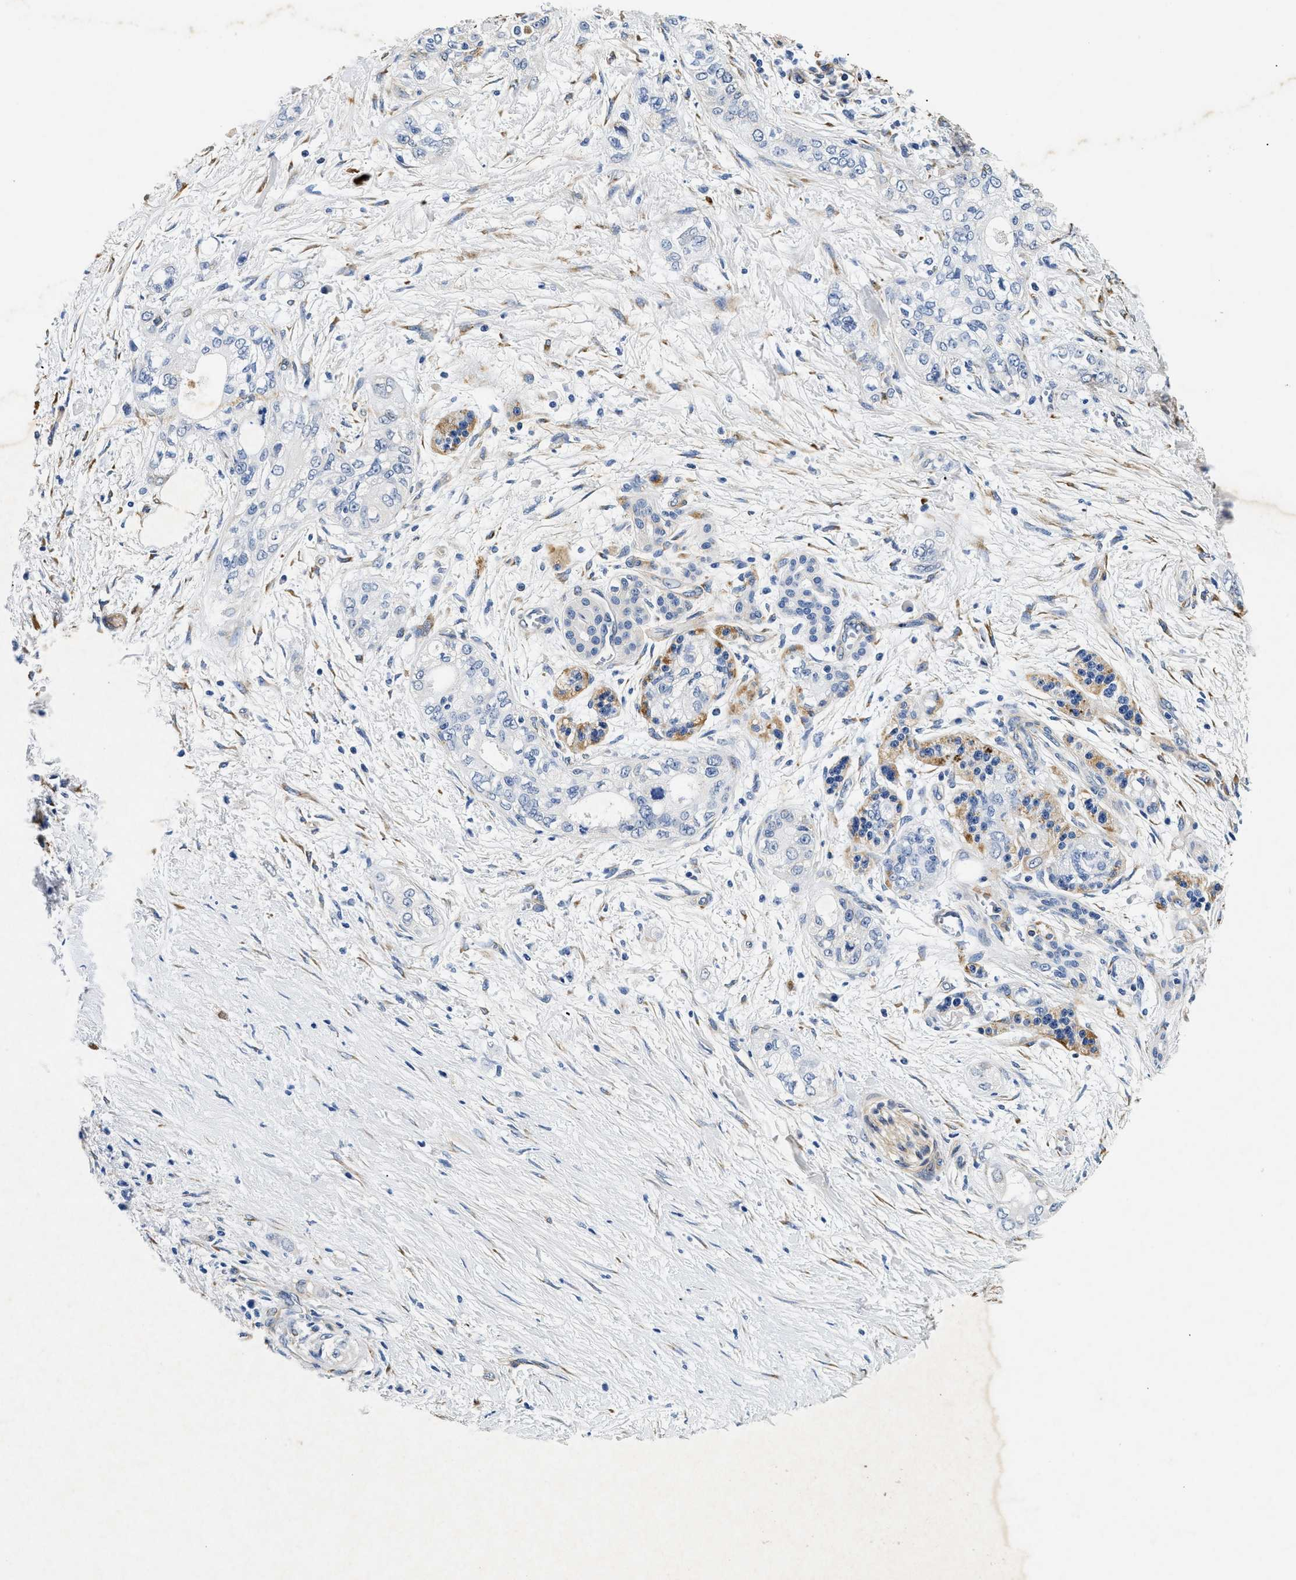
{"staining": {"intensity": "moderate", "quantity": "<25%", "location": "cytoplasmic/membranous"}, "tissue": "pancreatic cancer", "cell_type": "Tumor cells", "image_type": "cancer", "snomed": [{"axis": "morphology", "description": "Adenocarcinoma, NOS"}, {"axis": "topography", "description": "Pancreas"}], "caption": "A brown stain shows moderate cytoplasmic/membranous positivity of a protein in pancreatic cancer tumor cells.", "gene": "LAMA3", "patient": {"sex": "male", "age": 70}}